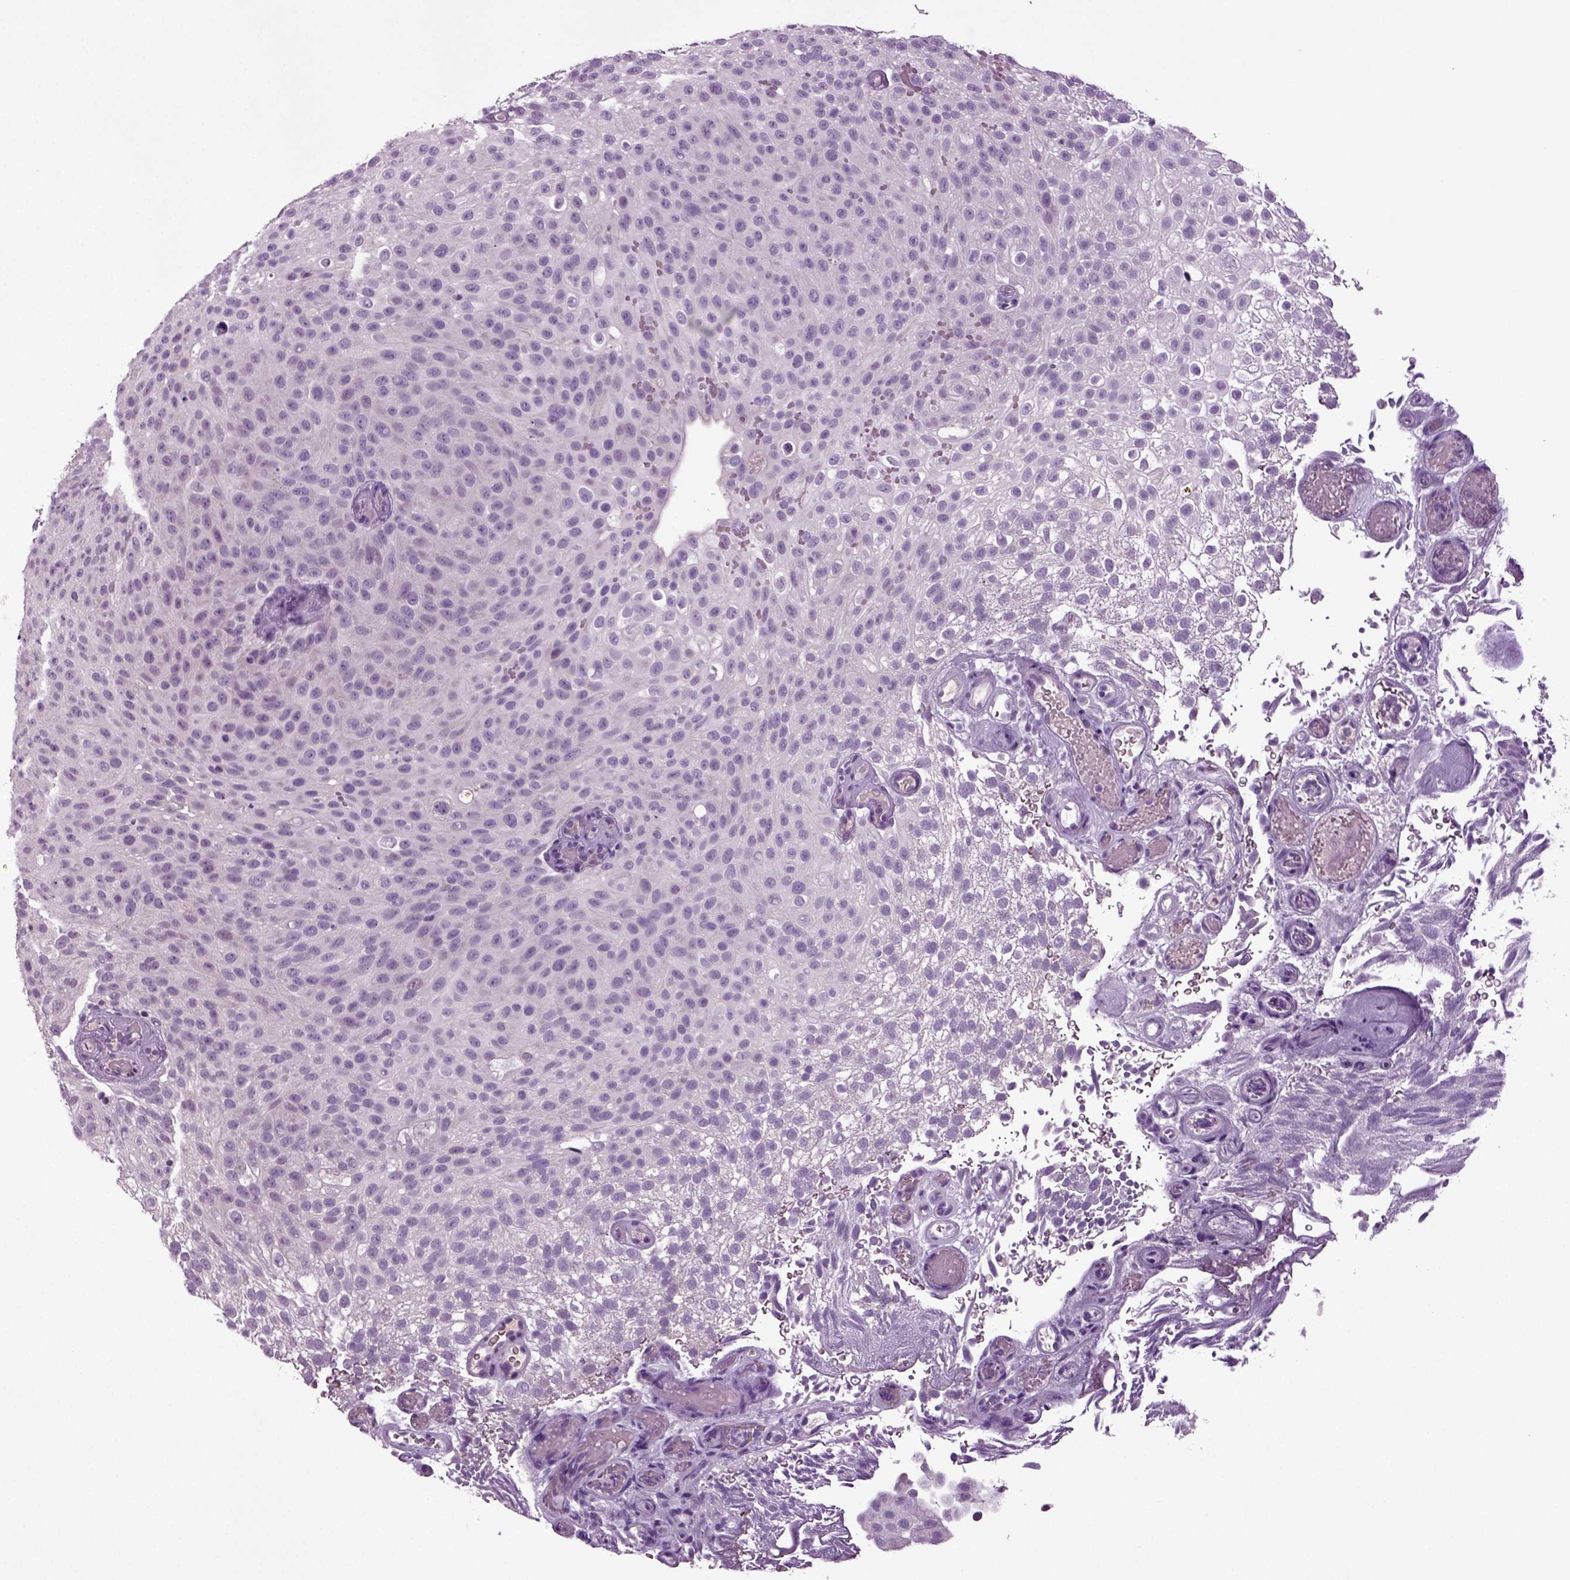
{"staining": {"intensity": "negative", "quantity": "none", "location": "none"}, "tissue": "urothelial cancer", "cell_type": "Tumor cells", "image_type": "cancer", "snomed": [{"axis": "morphology", "description": "Urothelial carcinoma, Low grade"}, {"axis": "topography", "description": "Urinary bladder"}], "caption": "IHC histopathology image of neoplastic tissue: human urothelial carcinoma (low-grade) stained with DAB (3,3'-diaminobenzidine) reveals no significant protein staining in tumor cells.", "gene": "FGF11", "patient": {"sex": "male", "age": 78}}